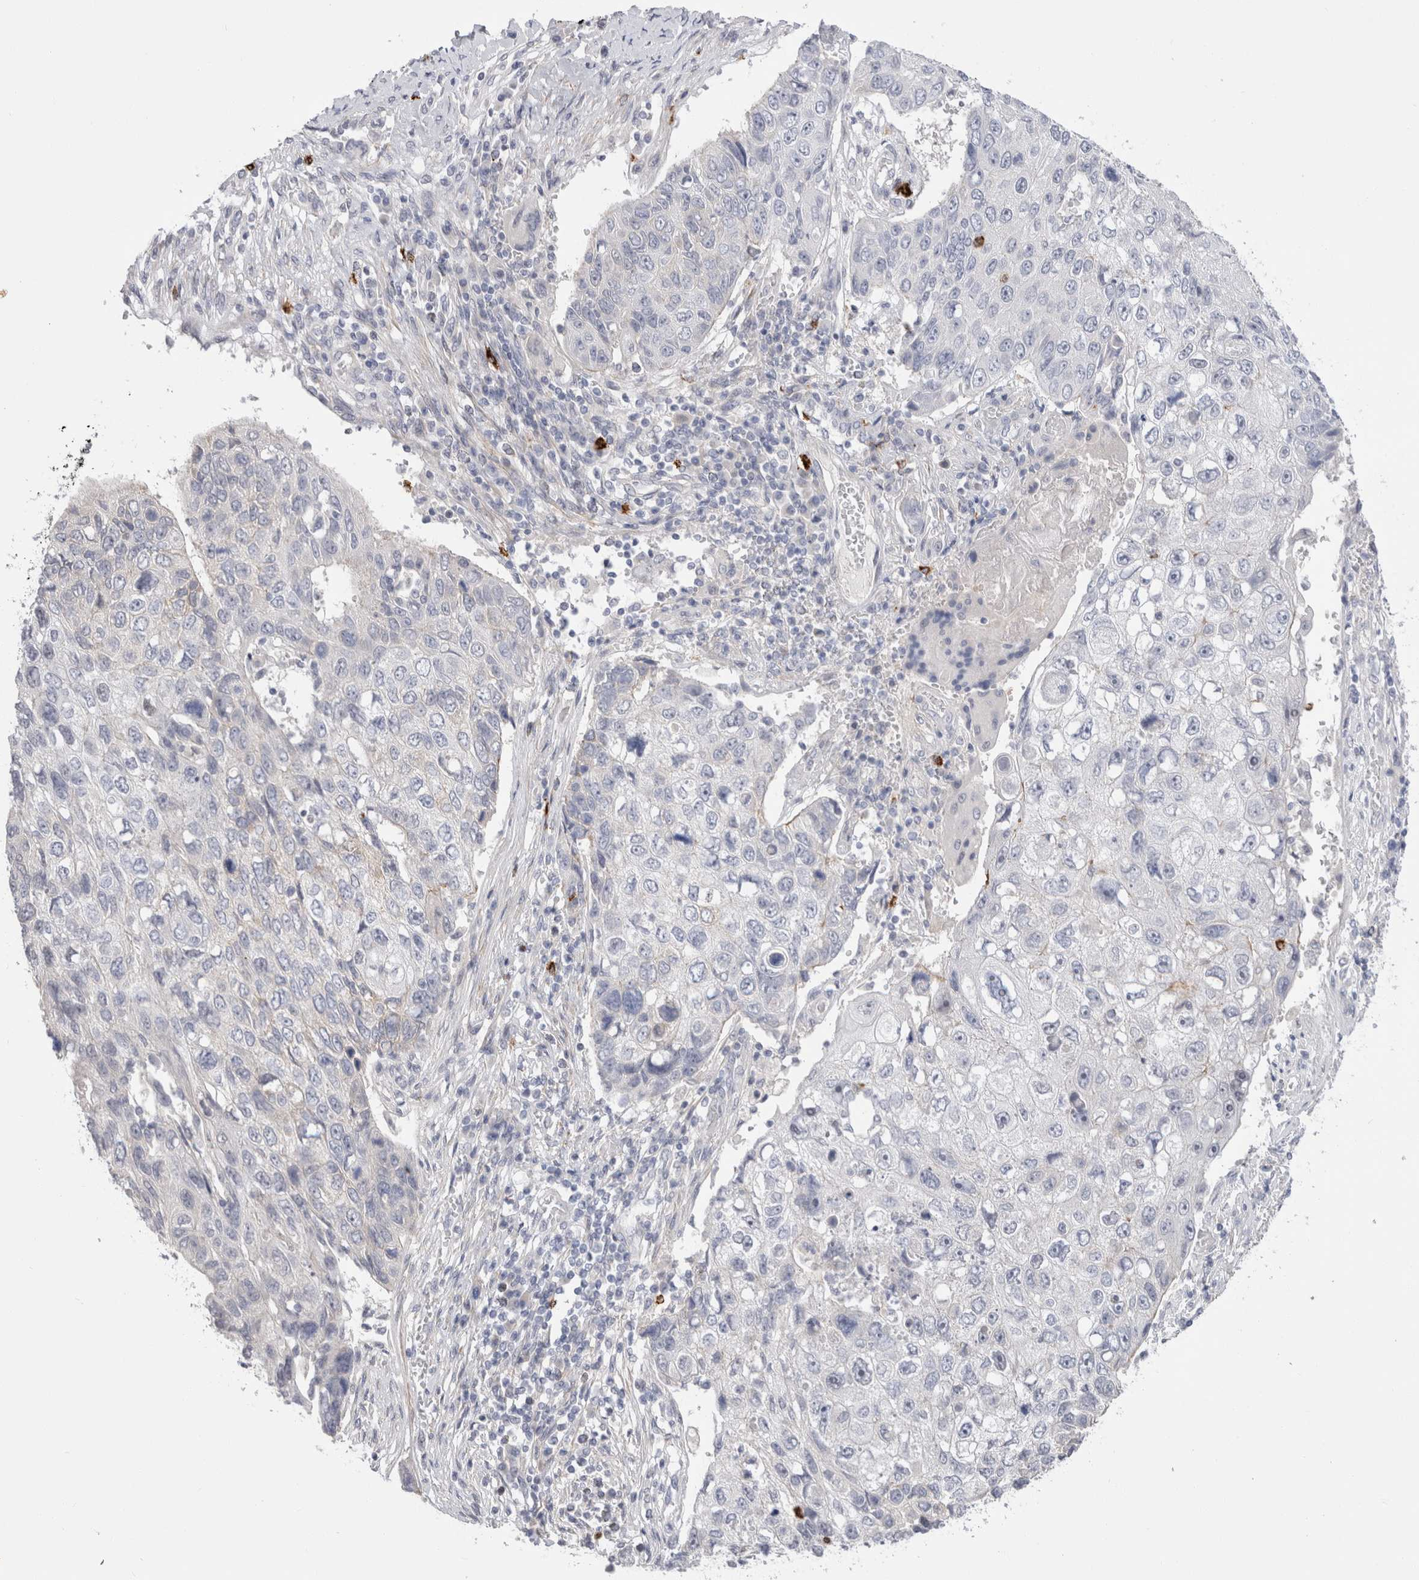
{"staining": {"intensity": "negative", "quantity": "none", "location": "none"}, "tissue": "lung cancer", "cell_type": "Tumor cells", "image_type": "cancer", "snomed": [{"axis": "morphology", "description": "Squamous cell carcinoma, NOS"}, {"axis": "topography", "description": "Lung"}], "caption": "Tumor cells show no significant expression in squamous cell carcinoma (lung). (Stains: DAB IHC with hematoxylin counter stain, Microscopy: brightfield microscopy at high magnification).", "gene": "SPINK2", "patient": {"sex": "male", "age": 61}}